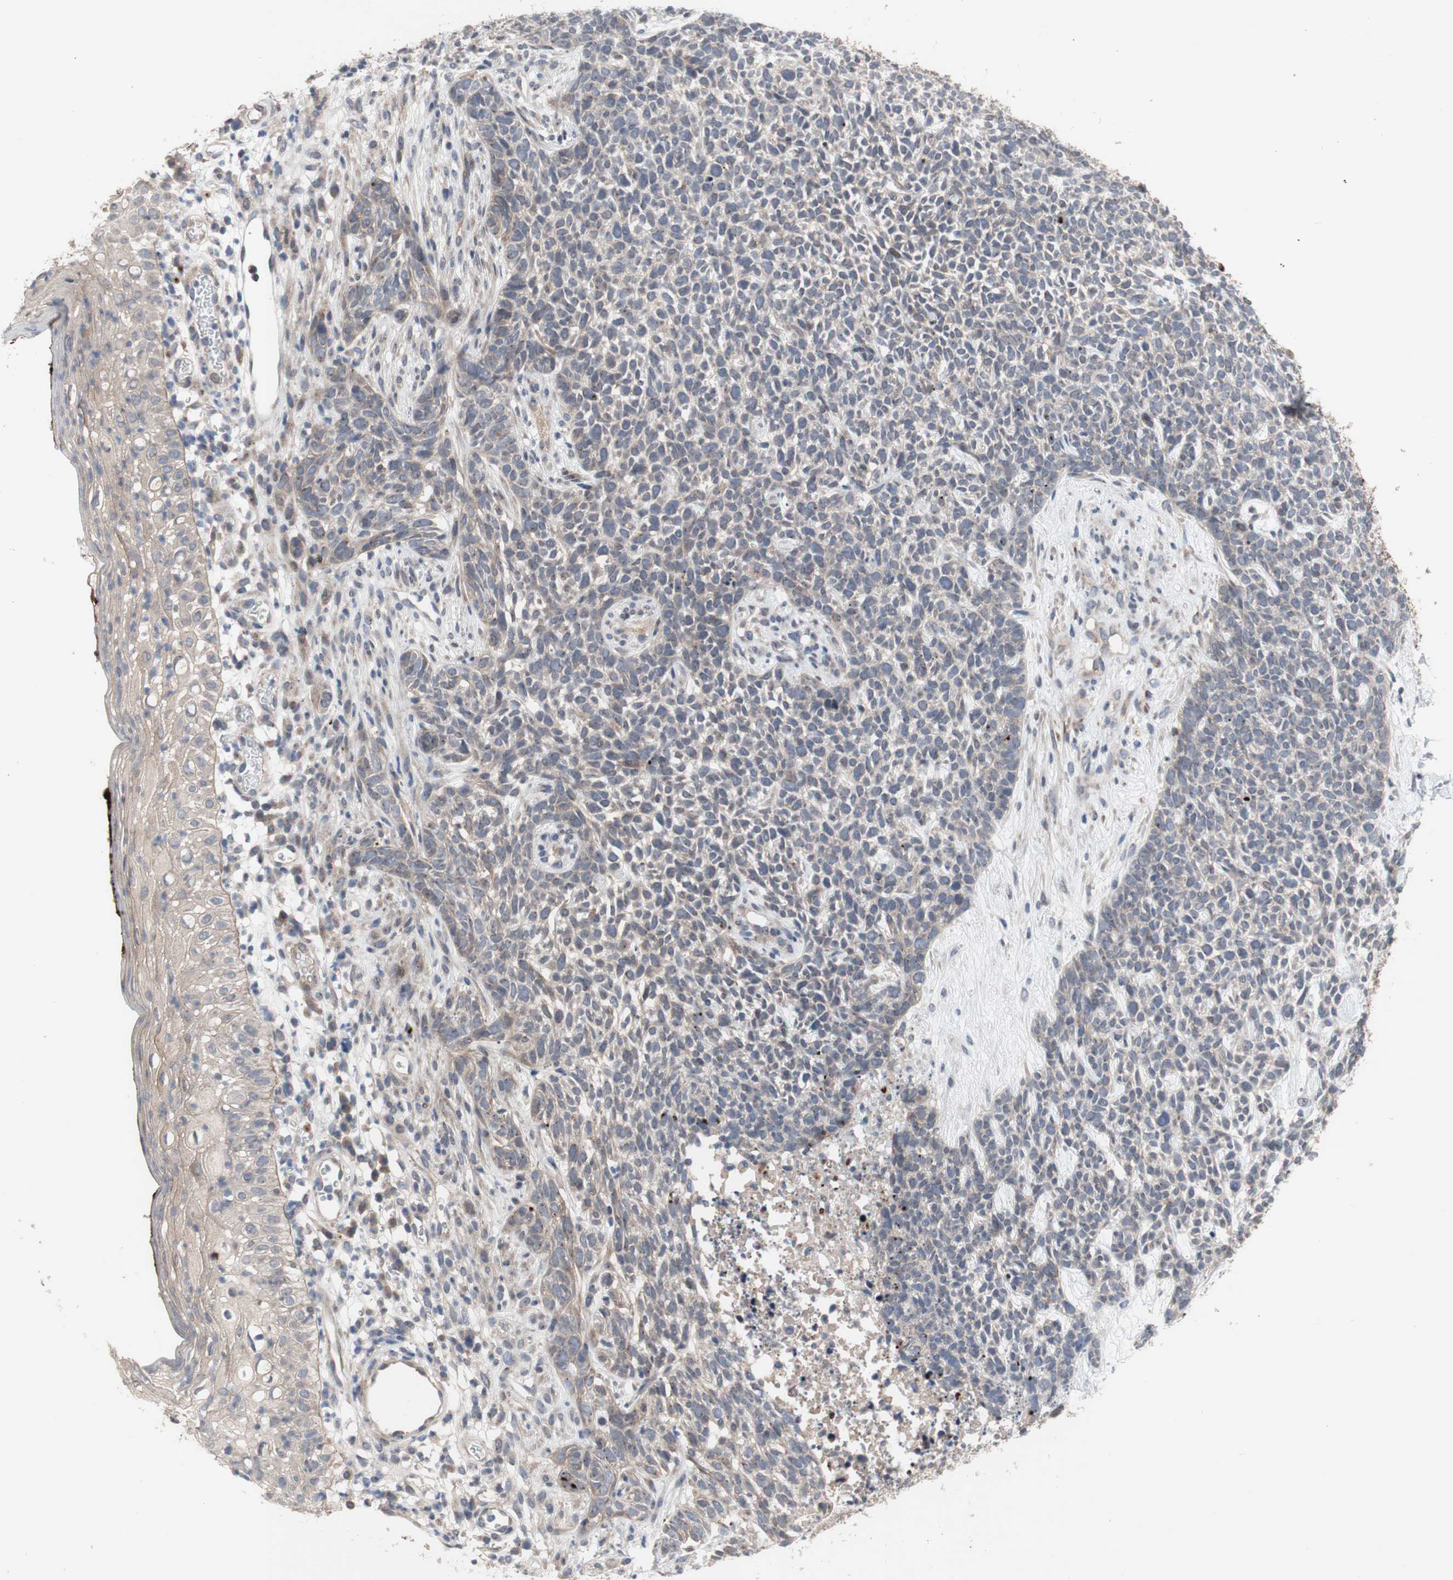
{"staining": {"intensity": "weak", "quantity": "25%-75%", "location": "cytoplasmic/membranous"}, "tissue": "skin cancer", "cell_type": "Tumor cells", "image_type": "cancer", "snomed": [{"axis": "morphology", "description": "Basal cell carcinoma"}, {"axis": "topography", "description": "Skin"}], "caption": "Weak cytoplasmic/membranous protein staining is appreciated in about 25%-75% of tumor cells in skin cancer (basal cell carcinoma).", "gene": "OAZ1", "patient": {"sex": "female", "age": 84}}